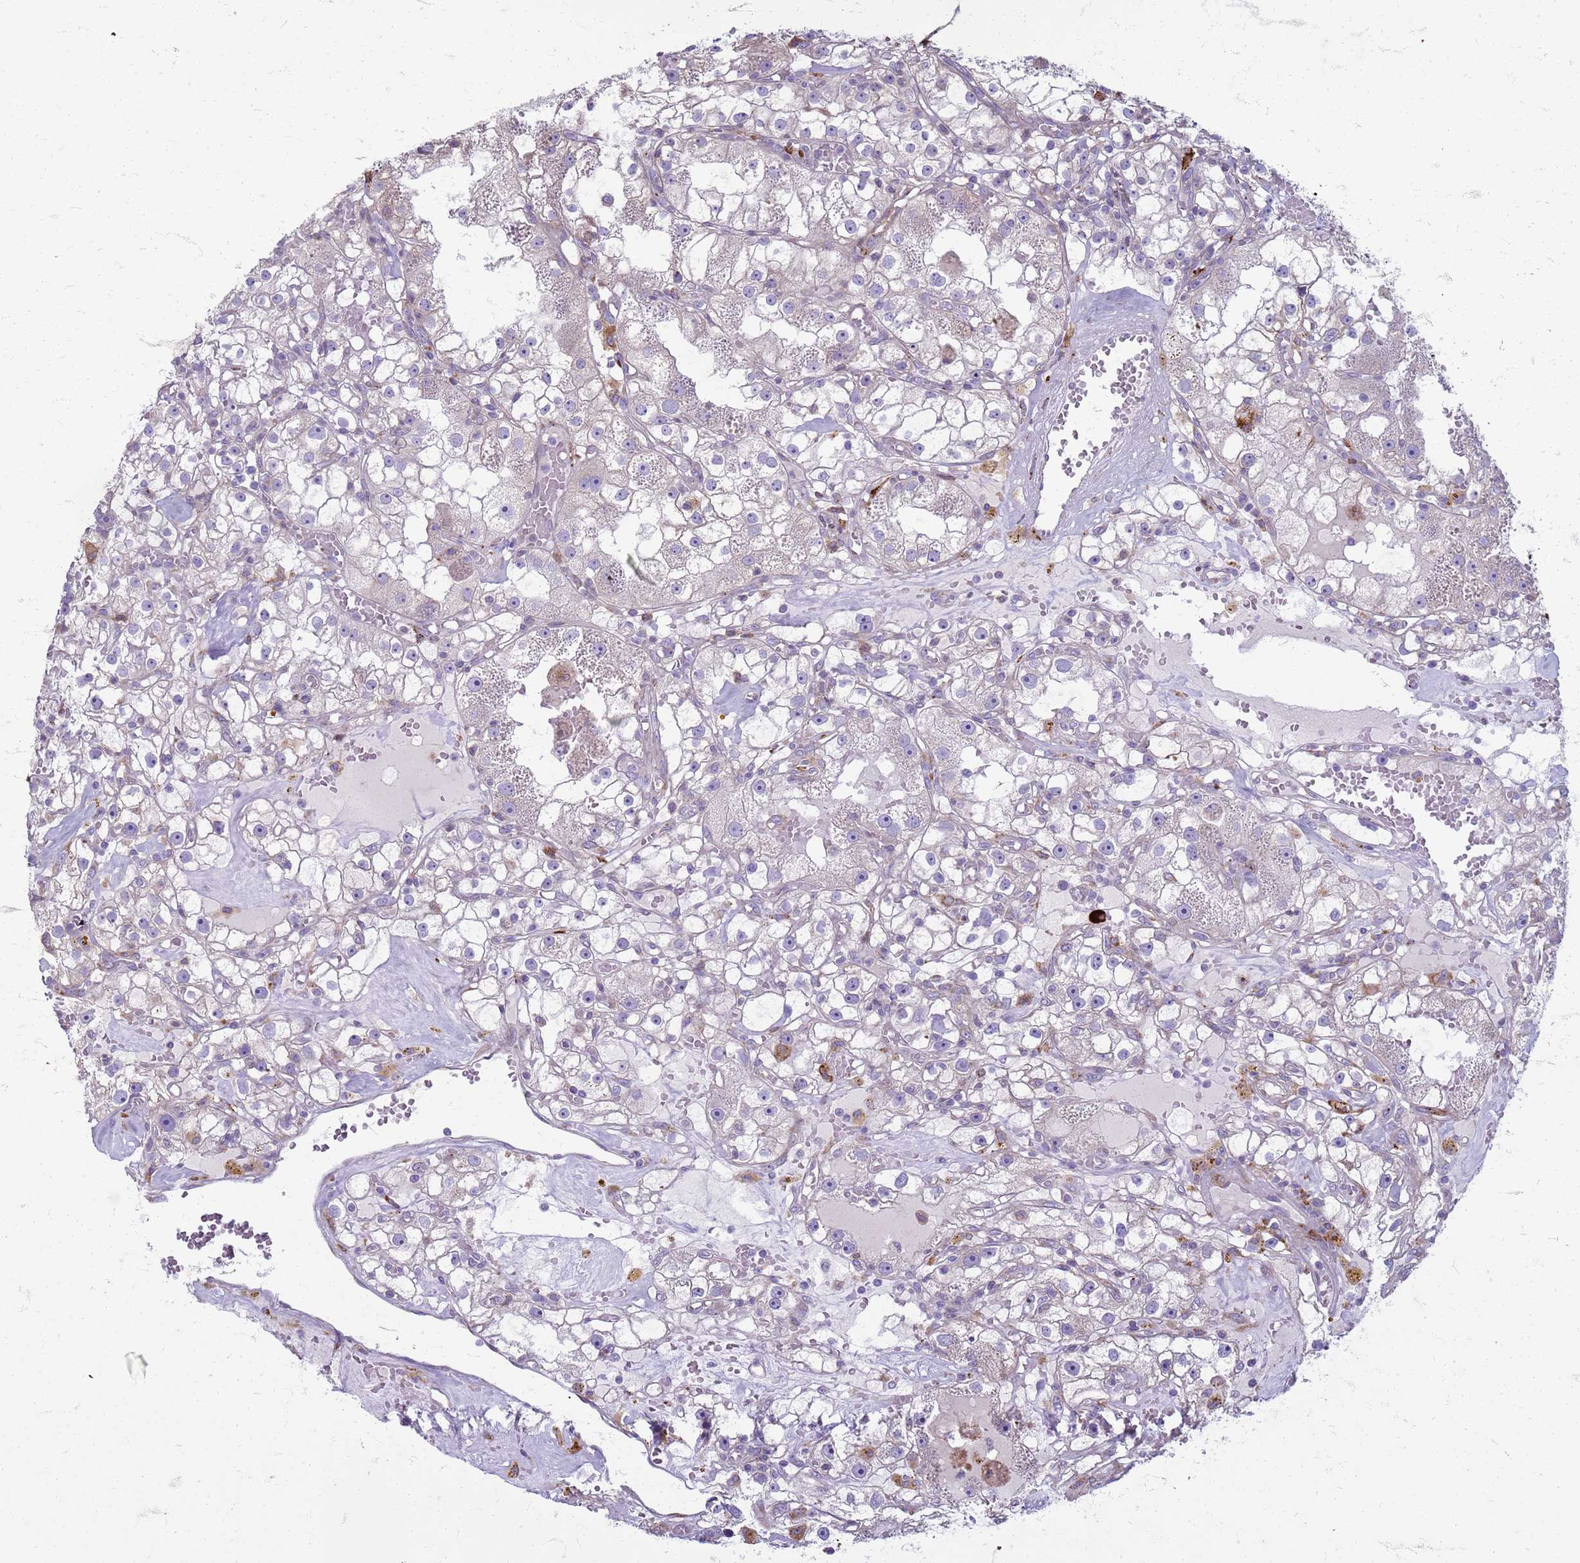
{"staining": {"intensity": "negative", "quantity": "none", "location": "none"}, "tissue": "renal cancer", "cell_type": "Tumor cells", "image_type": "cancer", "snomed": [{"axis": "morphology", "description": "Adenocarcinoma, NOS"}, {"axis": "topography", "description": "Kidney"}], "caption": "There is no significant positivity in tumor cells of renal adenocarcinoma.", "gene": "PDK3", "patient": {"sex": "male", "age": 56}}